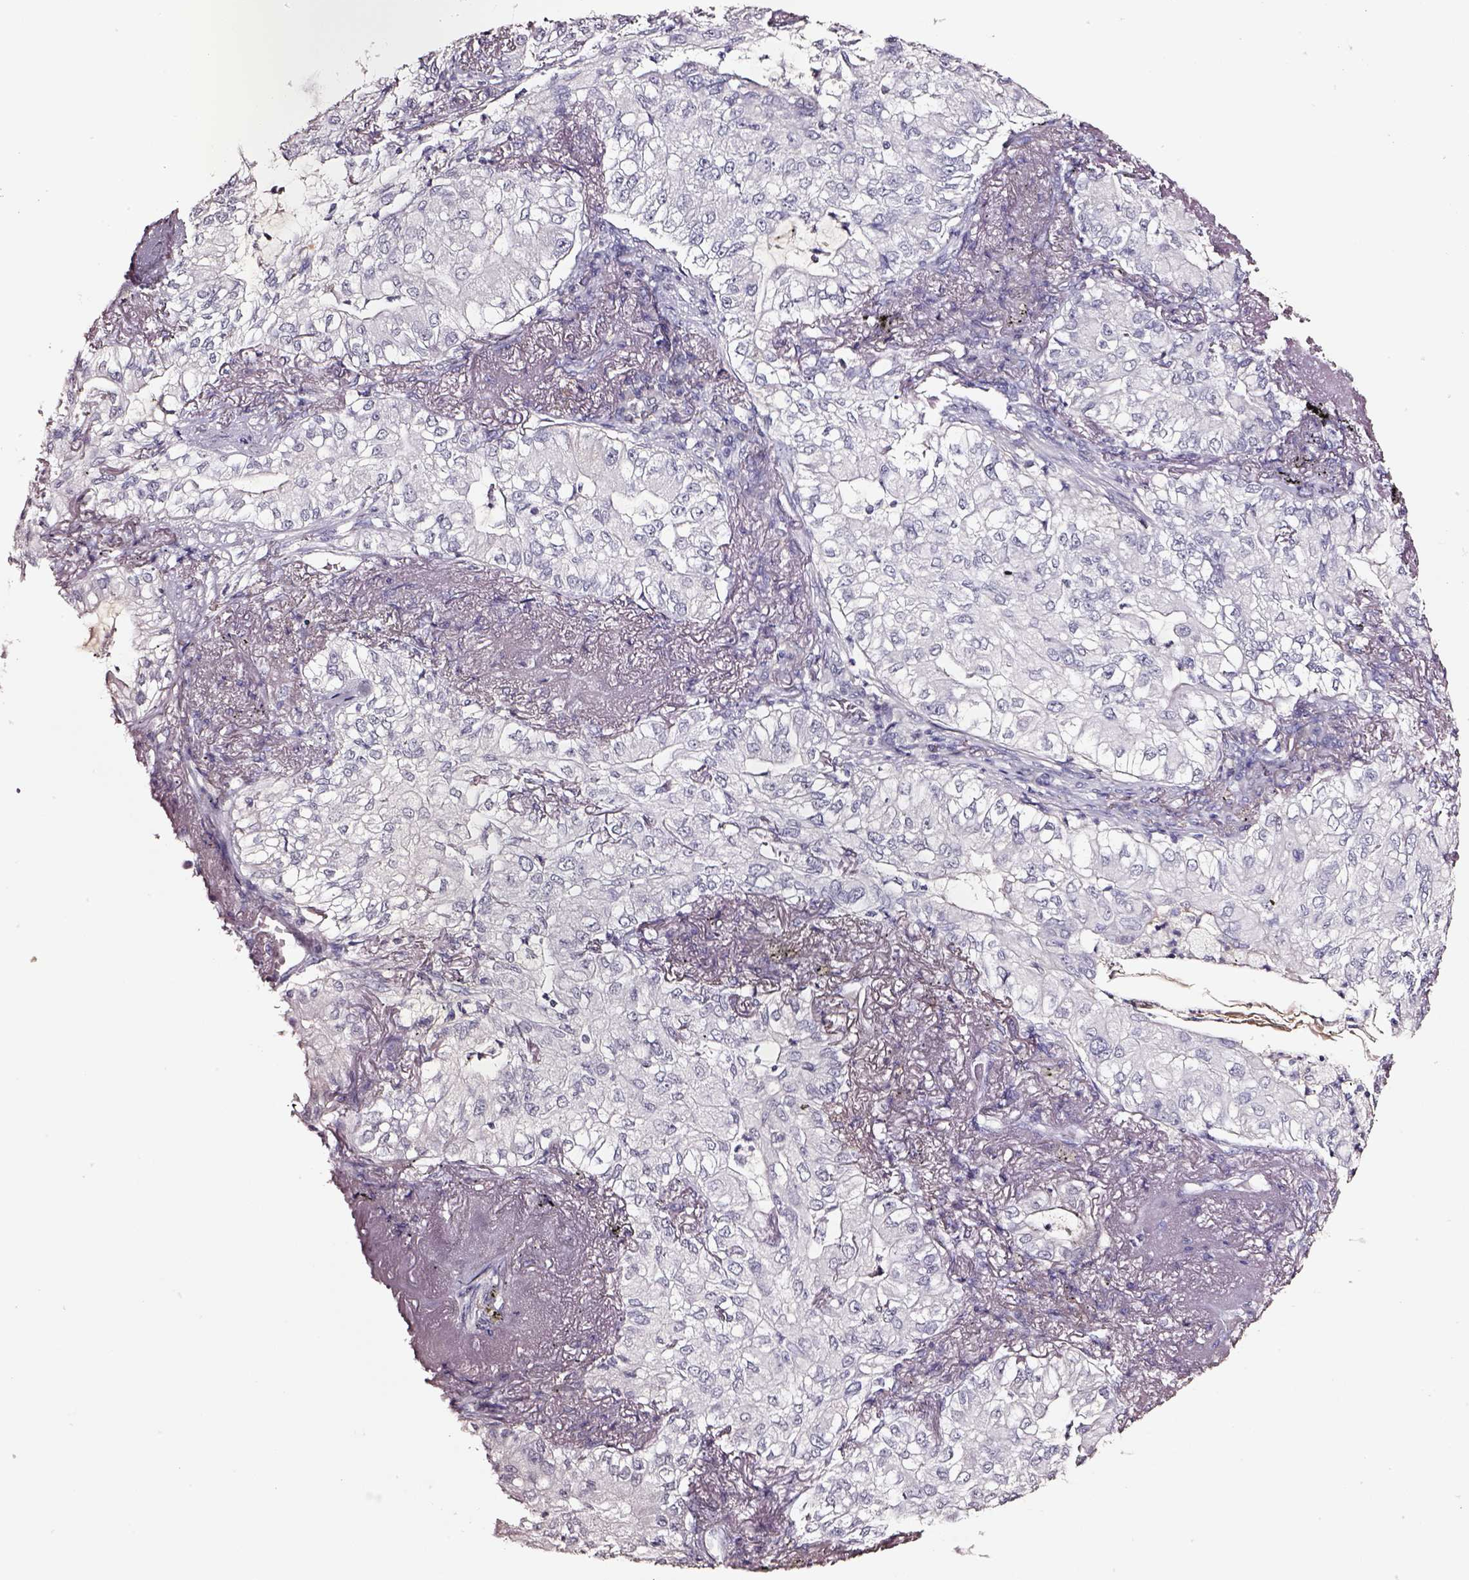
{"staining": {"intensity": "negative", "quantity": "none", "location": "none"}, "tissue": "lung cancer", "cell_type": "Tumor cells", "image_type": "cancer", "snomed": [{"axis": "morphology", "description": "Adenocarcinoma, NOS"}, {"axis": "topography", "description": "Lung"}], "caption": "This image is of lung cancer stained with immunohistochemistry (IHC) to label a protein in brown with the nuclei are counter-stained blue. There is no staining in tumor cells.", "gene": "SMIM17", "patient": {"sex": "female", "age": 73}}